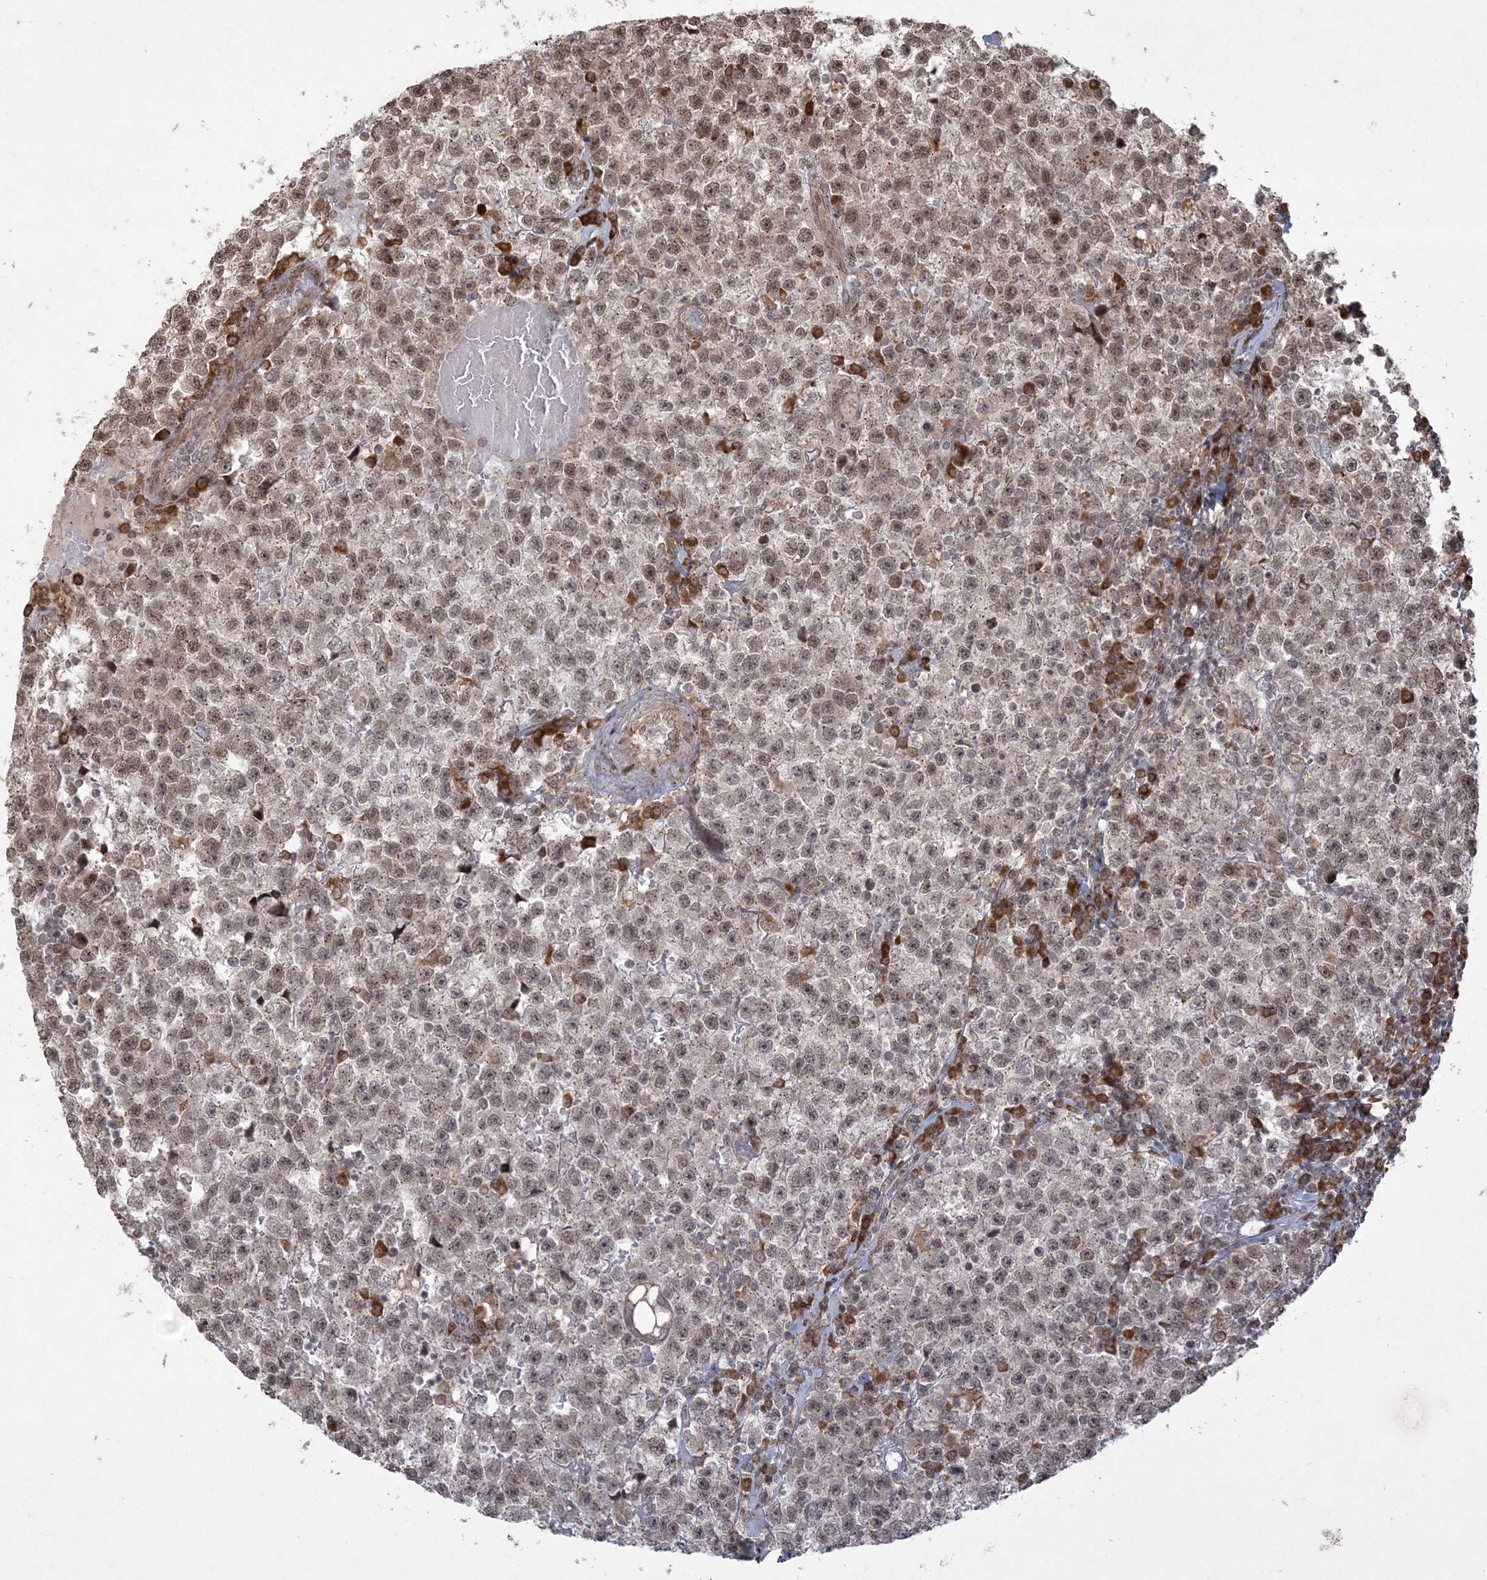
{"staining": {"intensity": "moderate", "quantity": "25%-75%", "location": "nuclear"}, "tissue": "testis cancer", "cell_type": "Tumor cells", "image_type": "cancer", "snomed": [{"axis": "morphology", "description": "Seminoma, NOS"}, {"axis": "topography", "description": "Testis"}], "caption": "An image of human seminoma (testis) stained for a protein shows moderate nuclear brown staining in tumor cells. Using DAB (brown) and hematoxylin (blue) stains, captured at high magnification using brightfield microscopy.", "gene": "RRAS", "patient": {"sex": "male", "age": 22}}